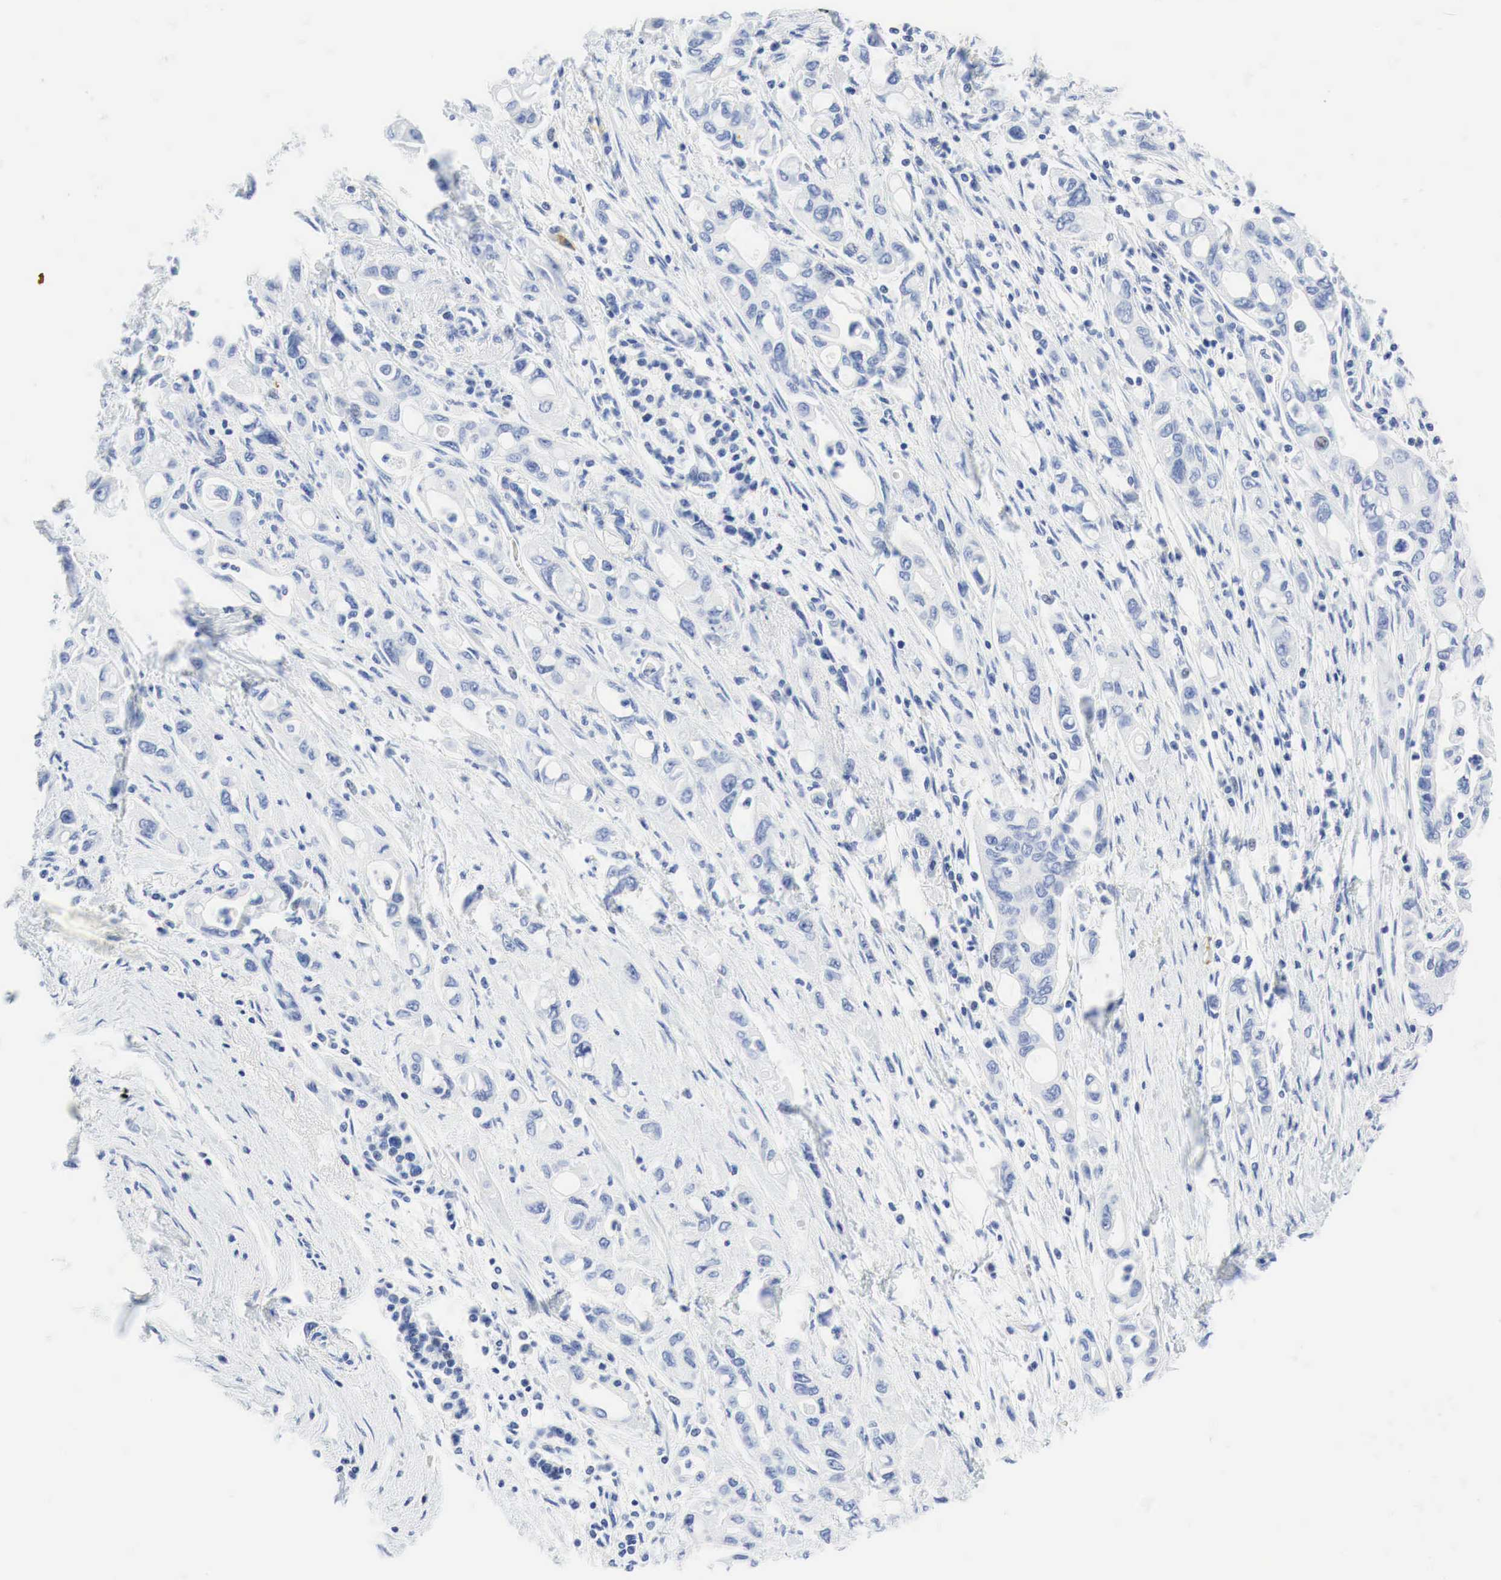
{"staining": {"intensity": "weak", "quantity": "<25%", "location": "nuclear"}, "tissue": "pancreatic cancer", "cell_type": "Tumor cells", "image_type": "cancer", "snomed": [{"axis": "morphology", "description": "Adenocarcinoma, NOS"}, {"axis": "topography", "description": "Pancreas"}], "caption": "Protein analysis of pancreatic cancer (adenocarcinoma) reveals no significant staining in tumor cells.", "gene": "INHA", "patient": {"sex": "female", "age": 57}}